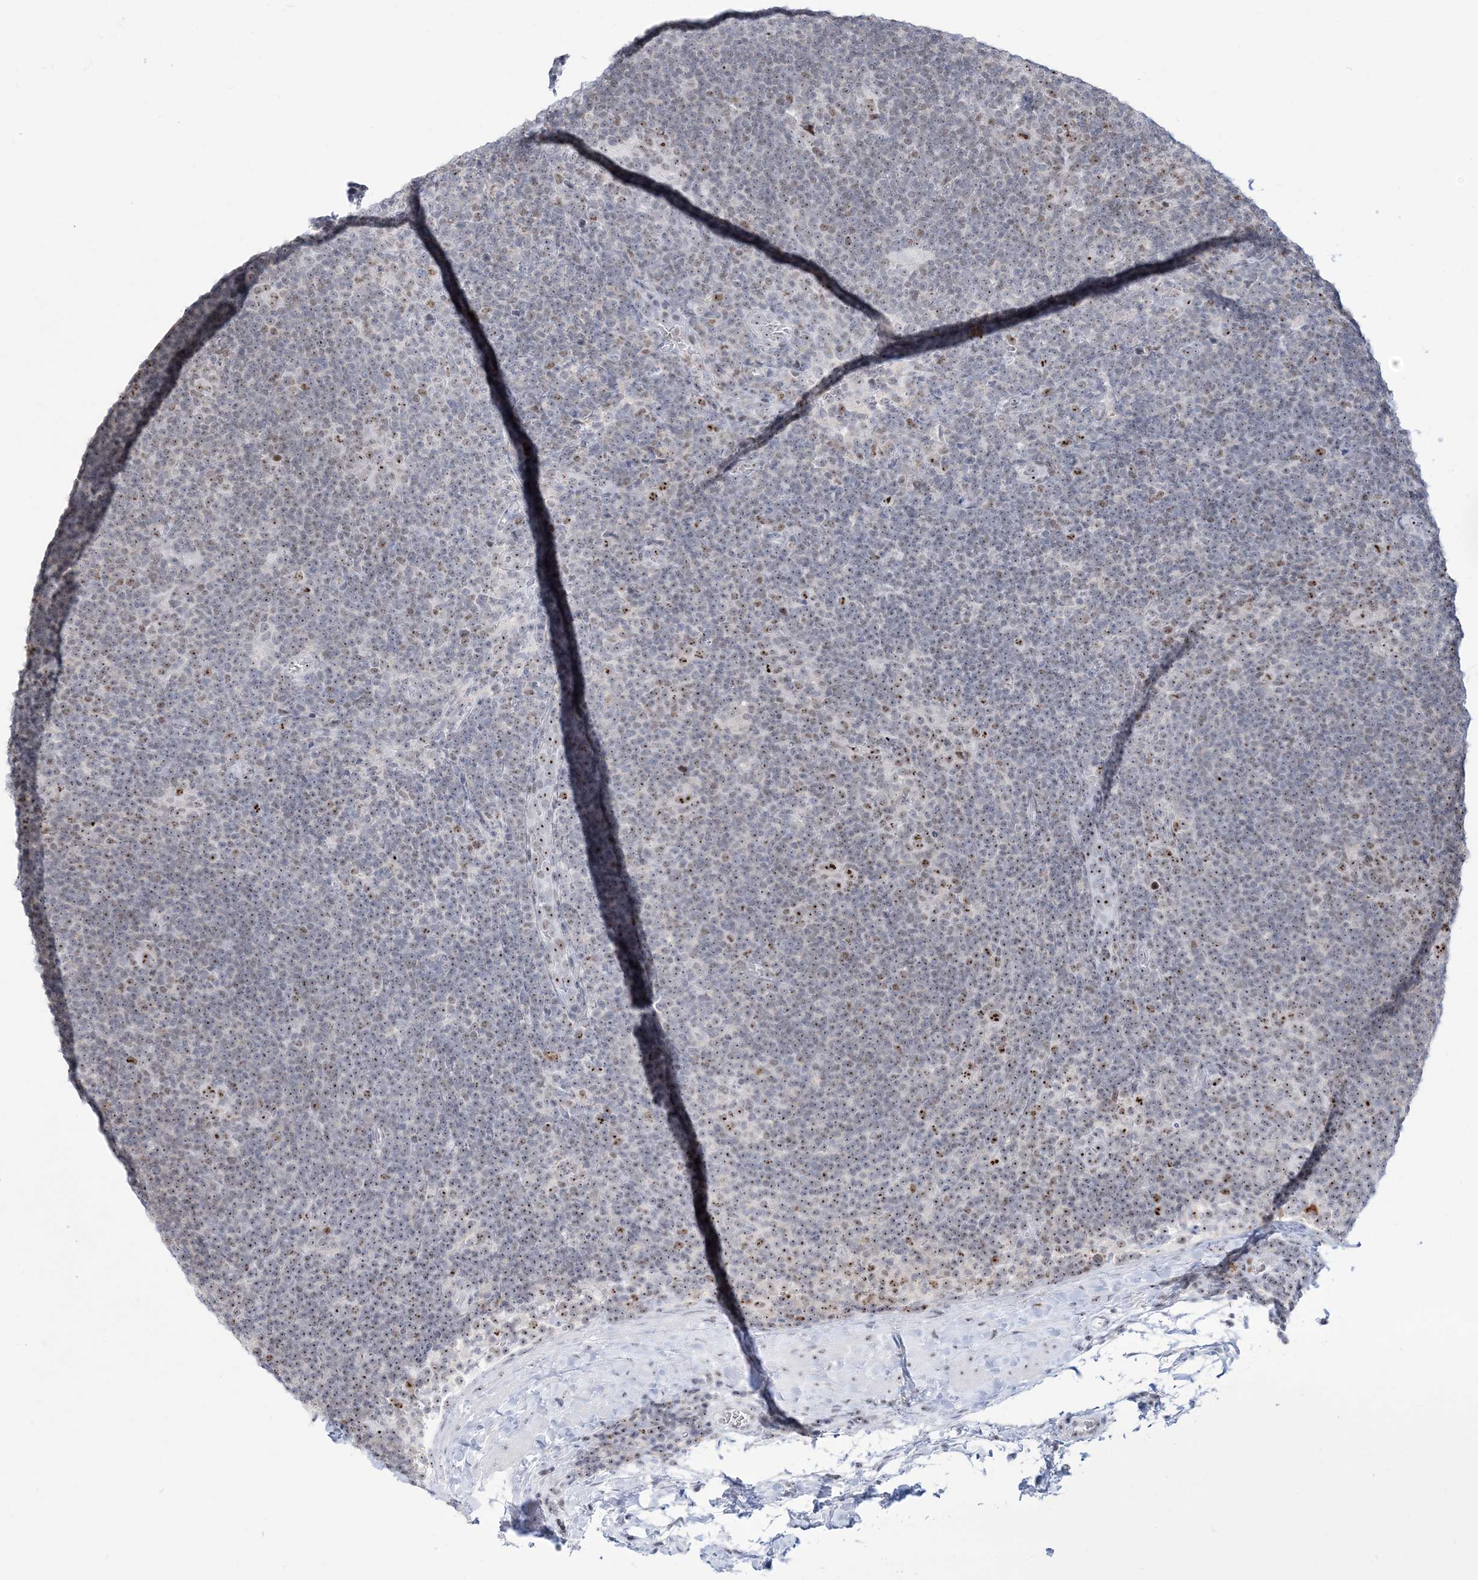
{"staining": {"intensity": "strong", "quantity": ">75%", "location": "nuclear"}, "tissue": "lymphoma", "cell_type": "Tumor cells", "image_type": "cancer", "snomed": [{"axis": "morphology", "description": "Hodgkin's disease, NOS"}, {"axis": "topography", "description": "Lymph node"}], "caption": "High-power microscopy captured an immunohistochemistry micrograph of Hodgkin's disease, revealing strong nuclear expression in about >75% of tumor cells.", "gene": "DDX21", "patient": {"sex": "female", "age": 57}}